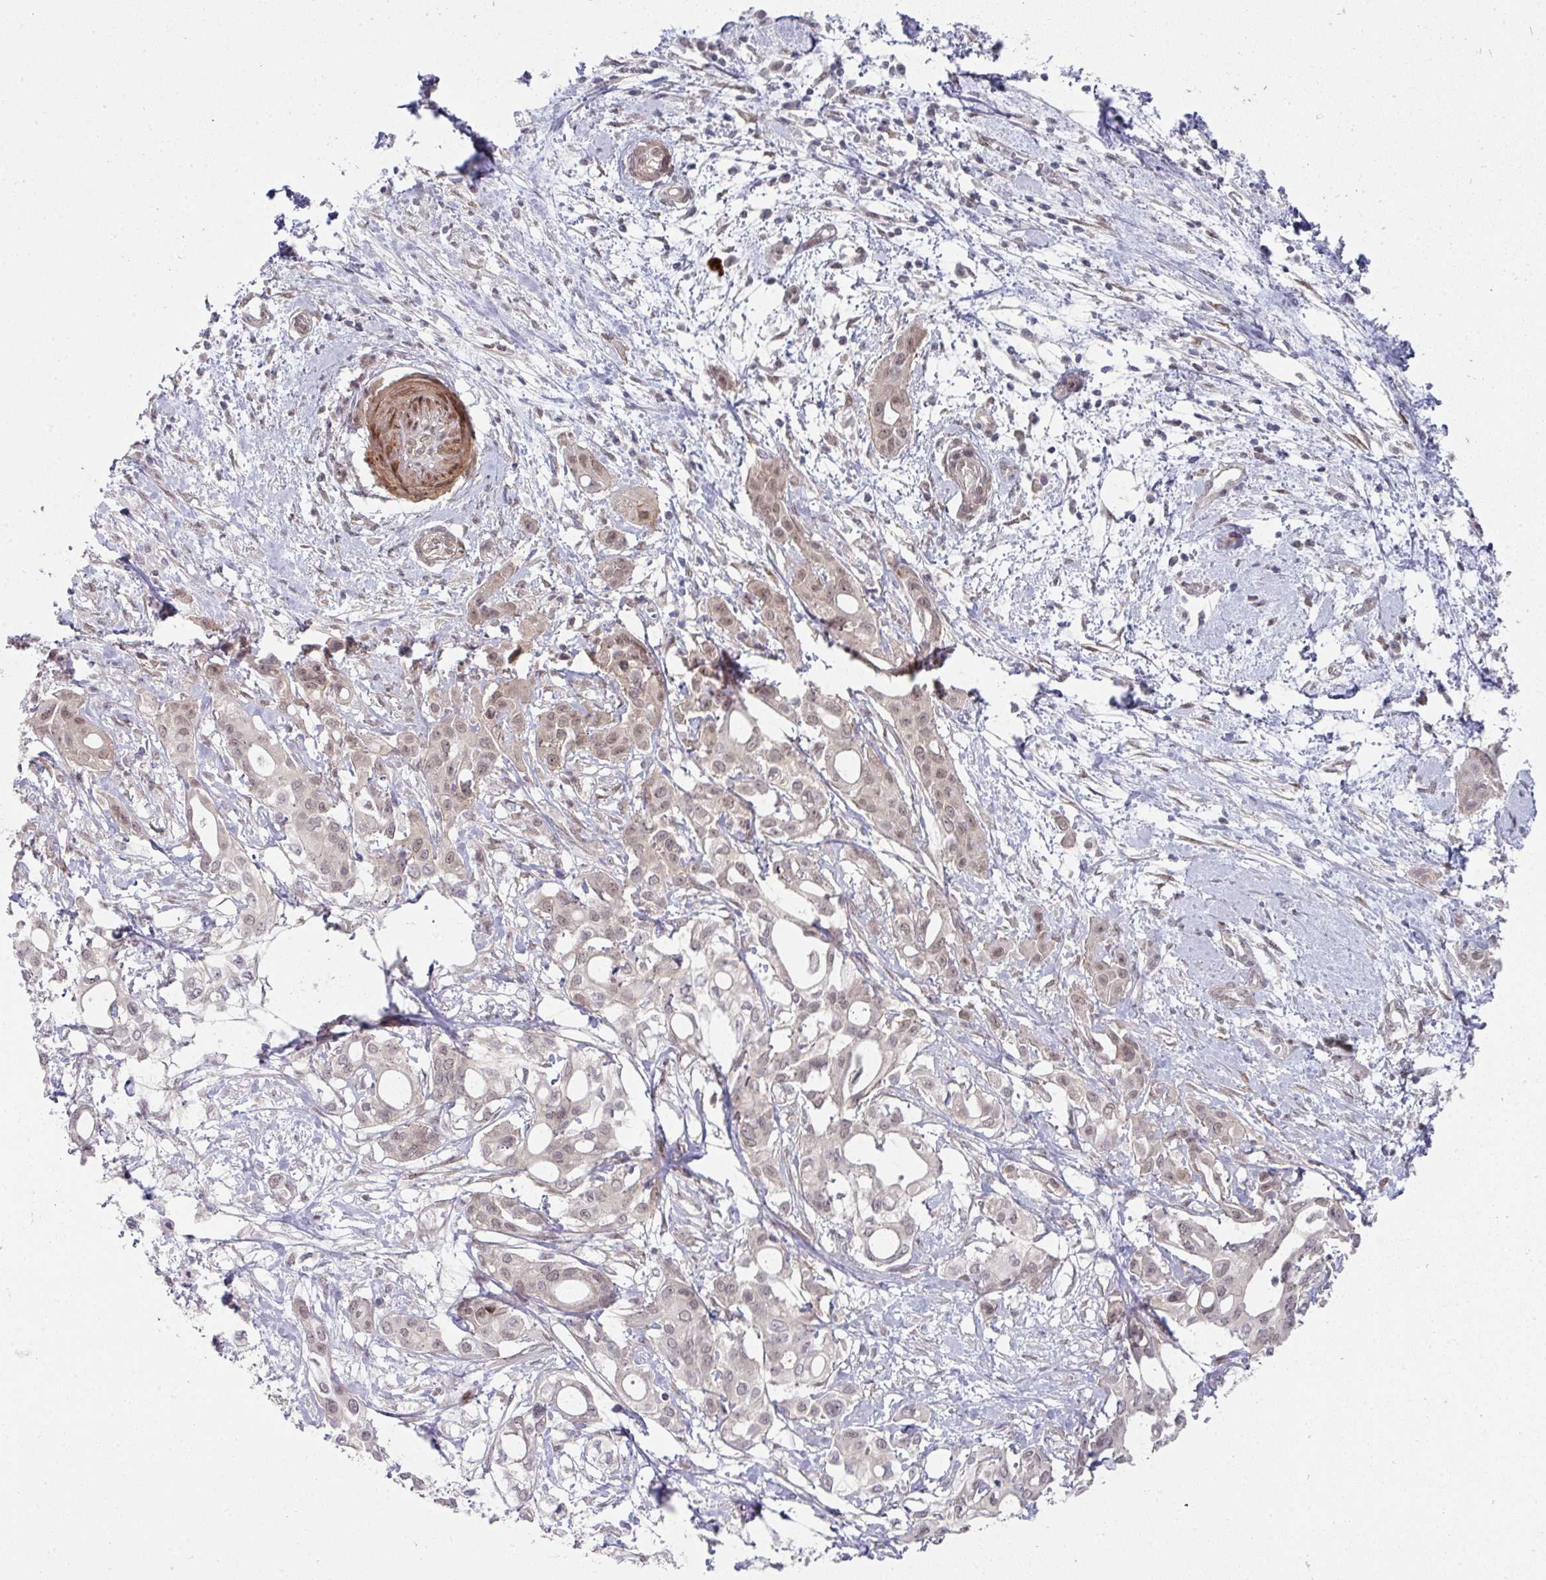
{"staining": {"intensity": "weak", "quantity": "25%-75%", "location": "nuclear"}, "tissue": "pancreatic cancer", "cell_type": "Tumor cells", "image_type": "cancer", "snomed": [{"axis": "morphology", "description": "Adenocarcinoma, NOS"}, {"axis": "topography", "description": "Pancreas"}], "caption": "Immunohistochemistry (IHC) staining of pancreatic cancer, which exhibits low levels of weak nuclear staining in approximately 25%-75% of tumor cells indicating weak nuclear protein positivity. The staining was performed using DAB (brown) for protein detection and nuclei were counterstained in hematoxylin (blue).", "gene": "TMCC1", "patient": {"sex": "female", "age": 68}}